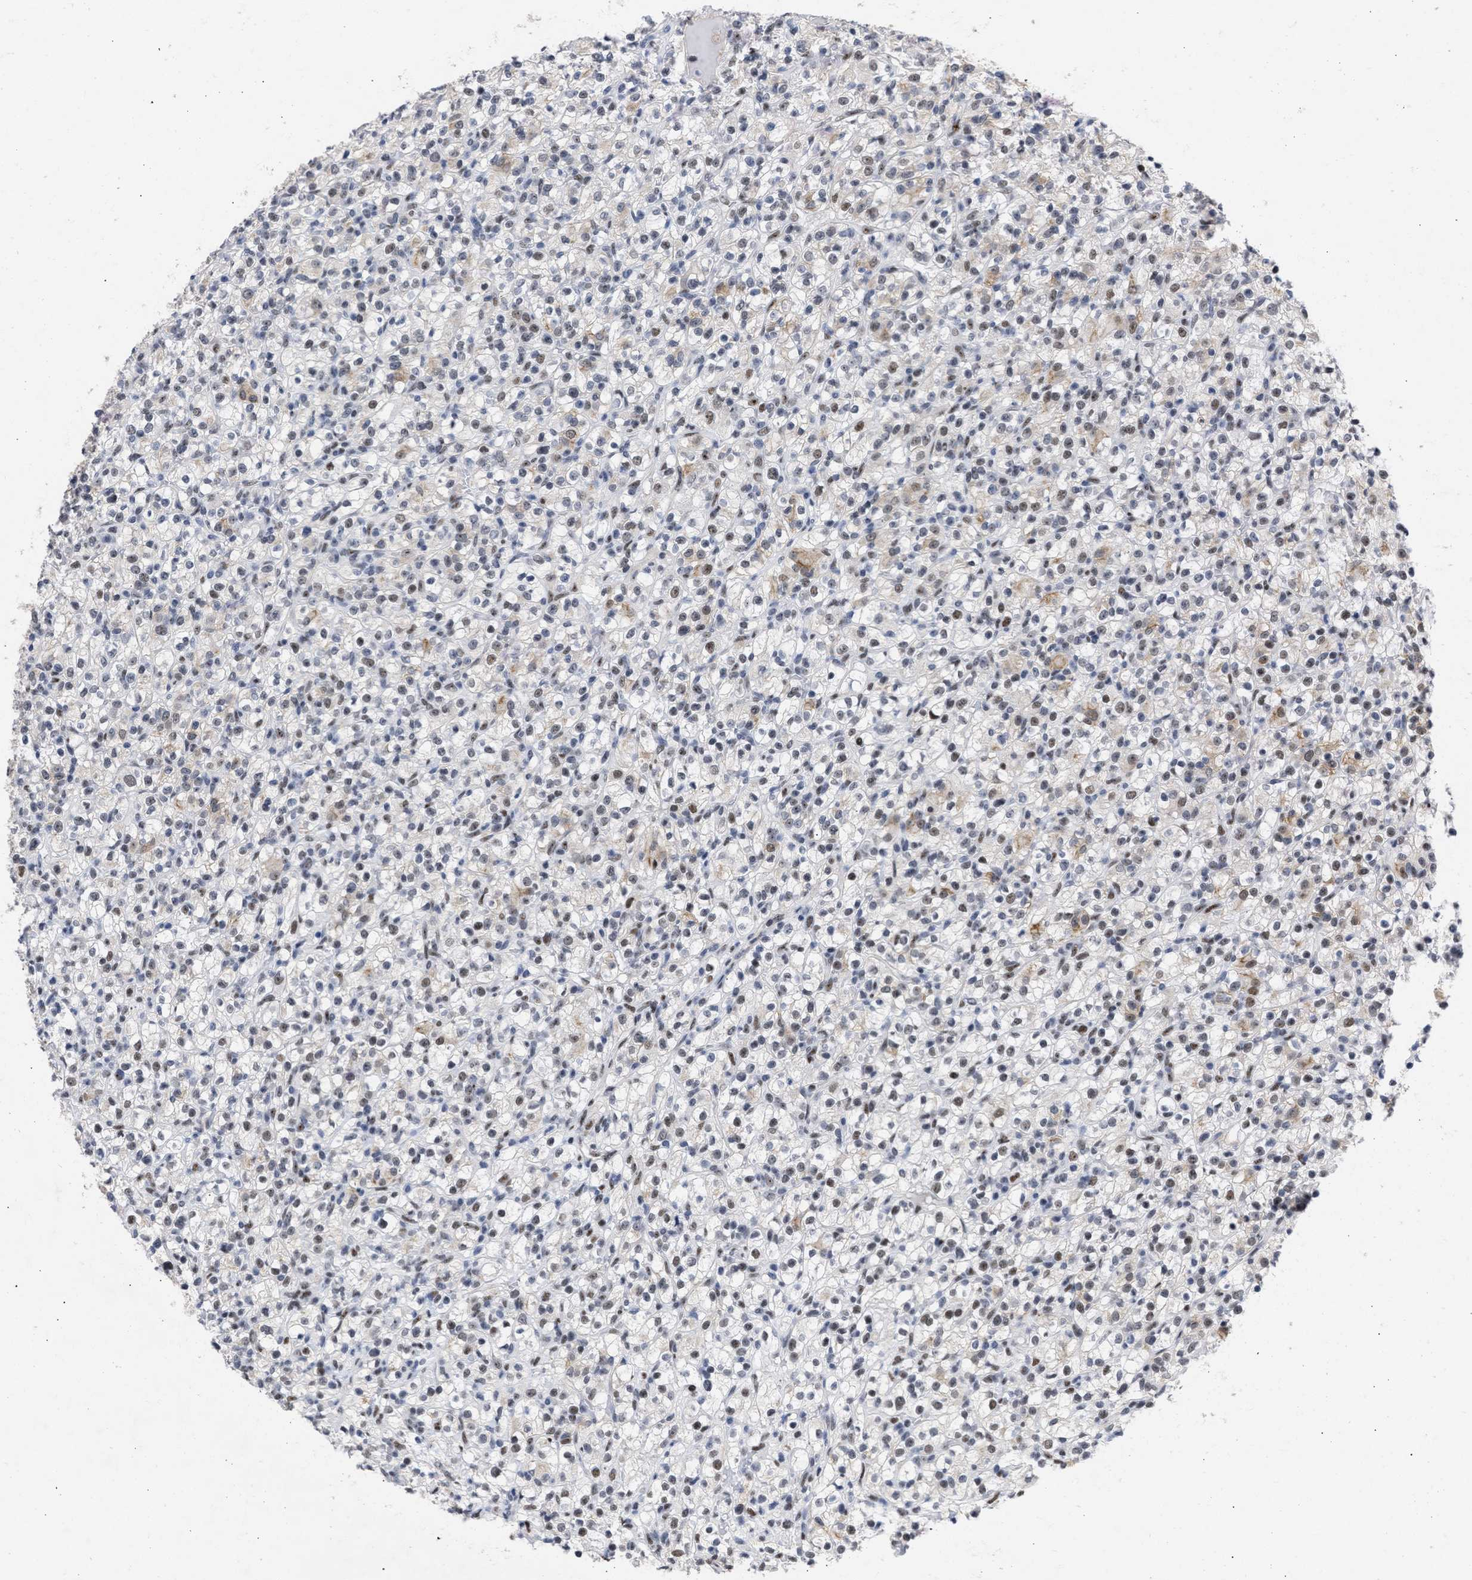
{"staining": {"intensity": "moderate", "quantity": "25%-75%", "location": "nuclear"}, "tissue": "renal cancer", "cell_type": "Tumor cells", "image_type": "cancer", "snomed": [{"axis": "morphology", "description": "Normal tissue, NOS"}, {"axis": "morphology", "description": "Adenocarcinoma, NOS"}, {"axis": "topography", "description": "Kidney"}], "caption": "Immunohistochemistry image of neoplastic tissue: human renal adenocarcinoma stained using immunohistochemistry exhibits medium levels of moderate protein expression localized specifically in the nuclear of tumor cells, appearing as a nuclear brown color.", "gene": "DDX41", "patient": {"sex": "female", "age": 72}}